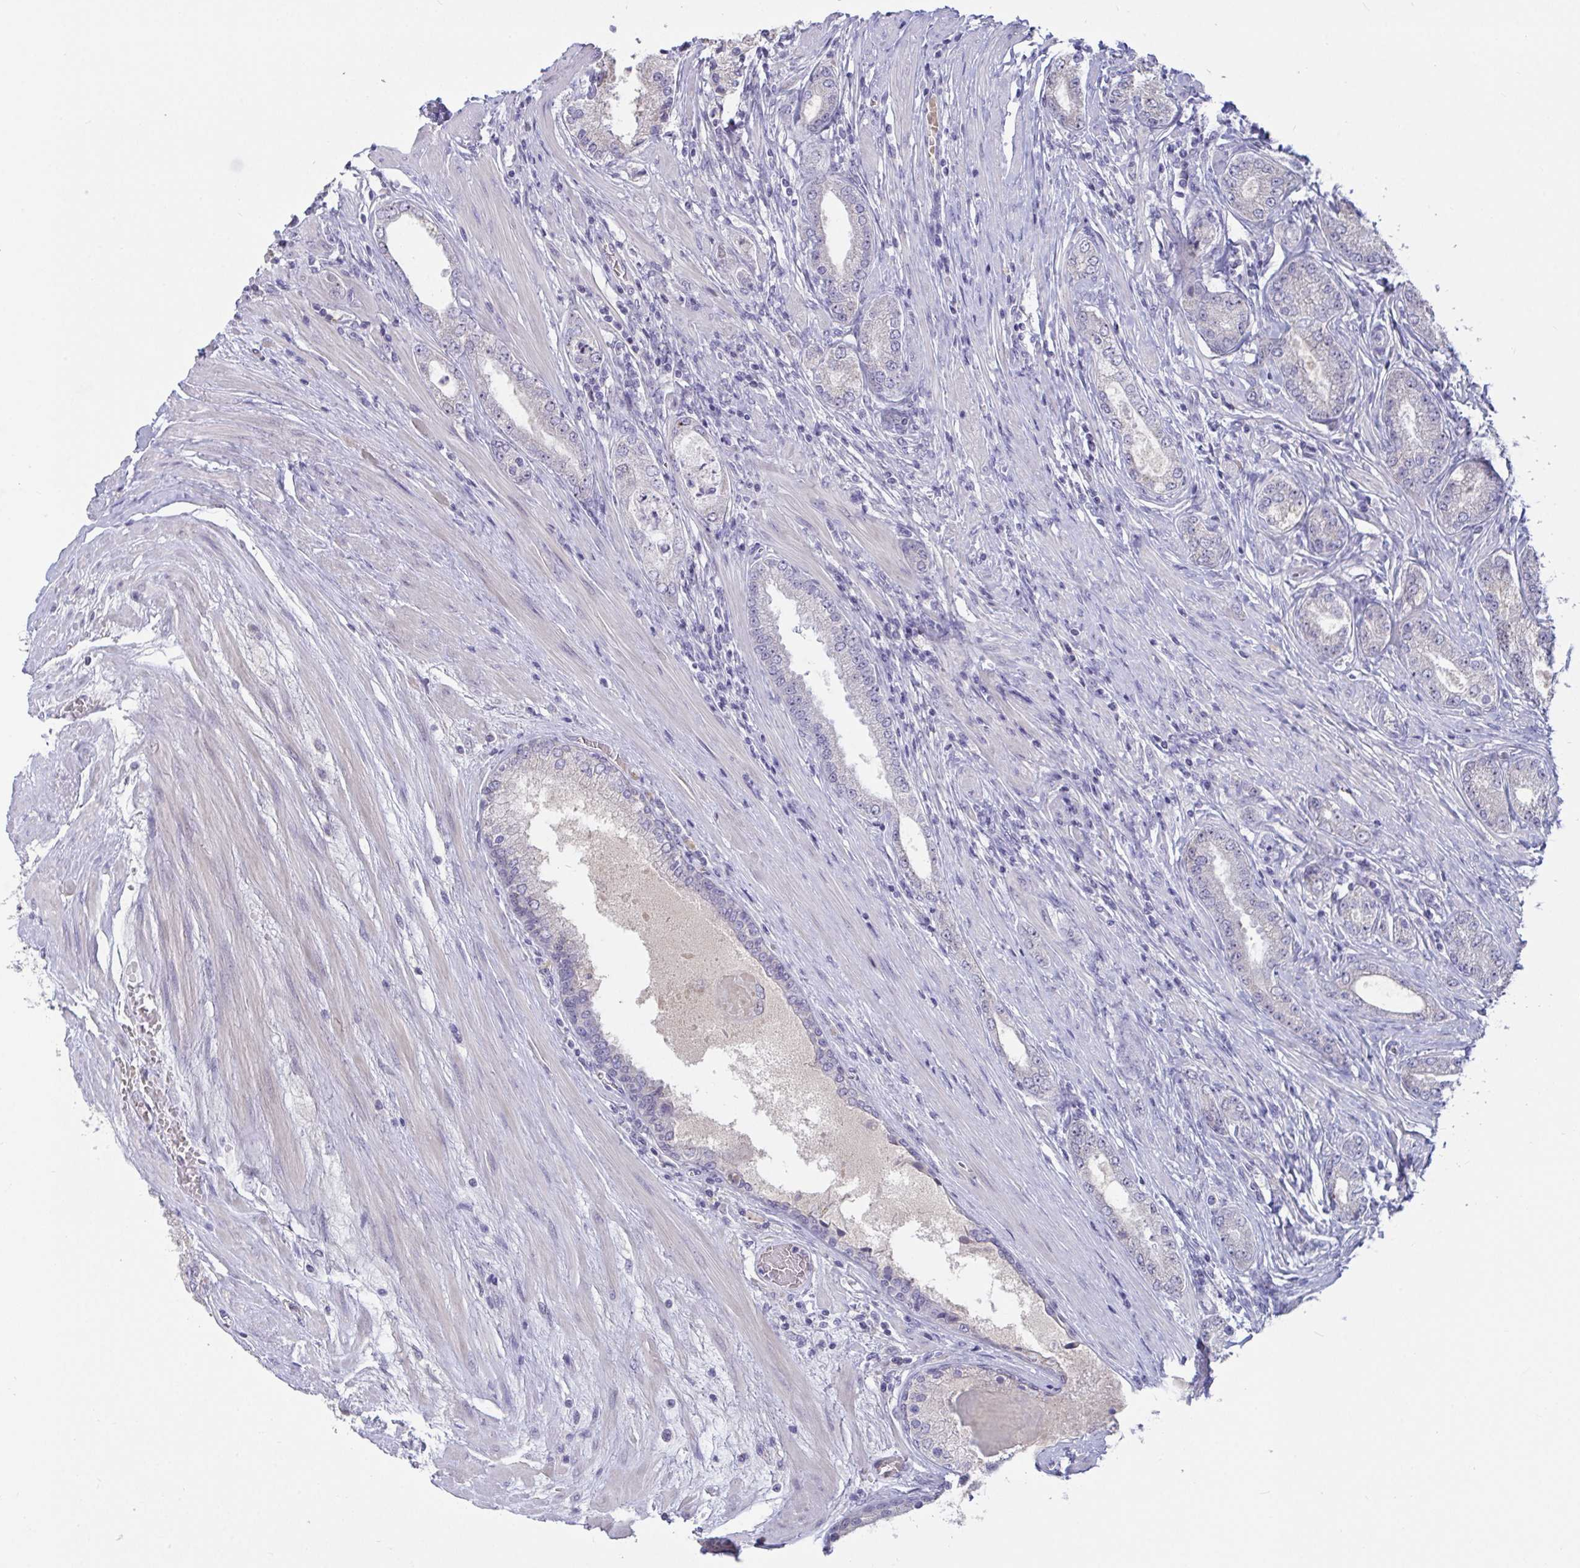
{"staining": {"intensity": "negative", "quantity": "none", "location": "none"}, "tissue": "prostate cancer", "cell_type": "Tumor cells", "image_type": "cancer", "snomed": [{"axis": "morphology", "description": "Adenocarcinoma, High grade"}, {"axis": "topography", "description": "Prostate"}], "caption": "Tumor cells show no significant expression in prostate cancer.", "gene": "MYC", "patient": {"sex": "male", "age": 67}}